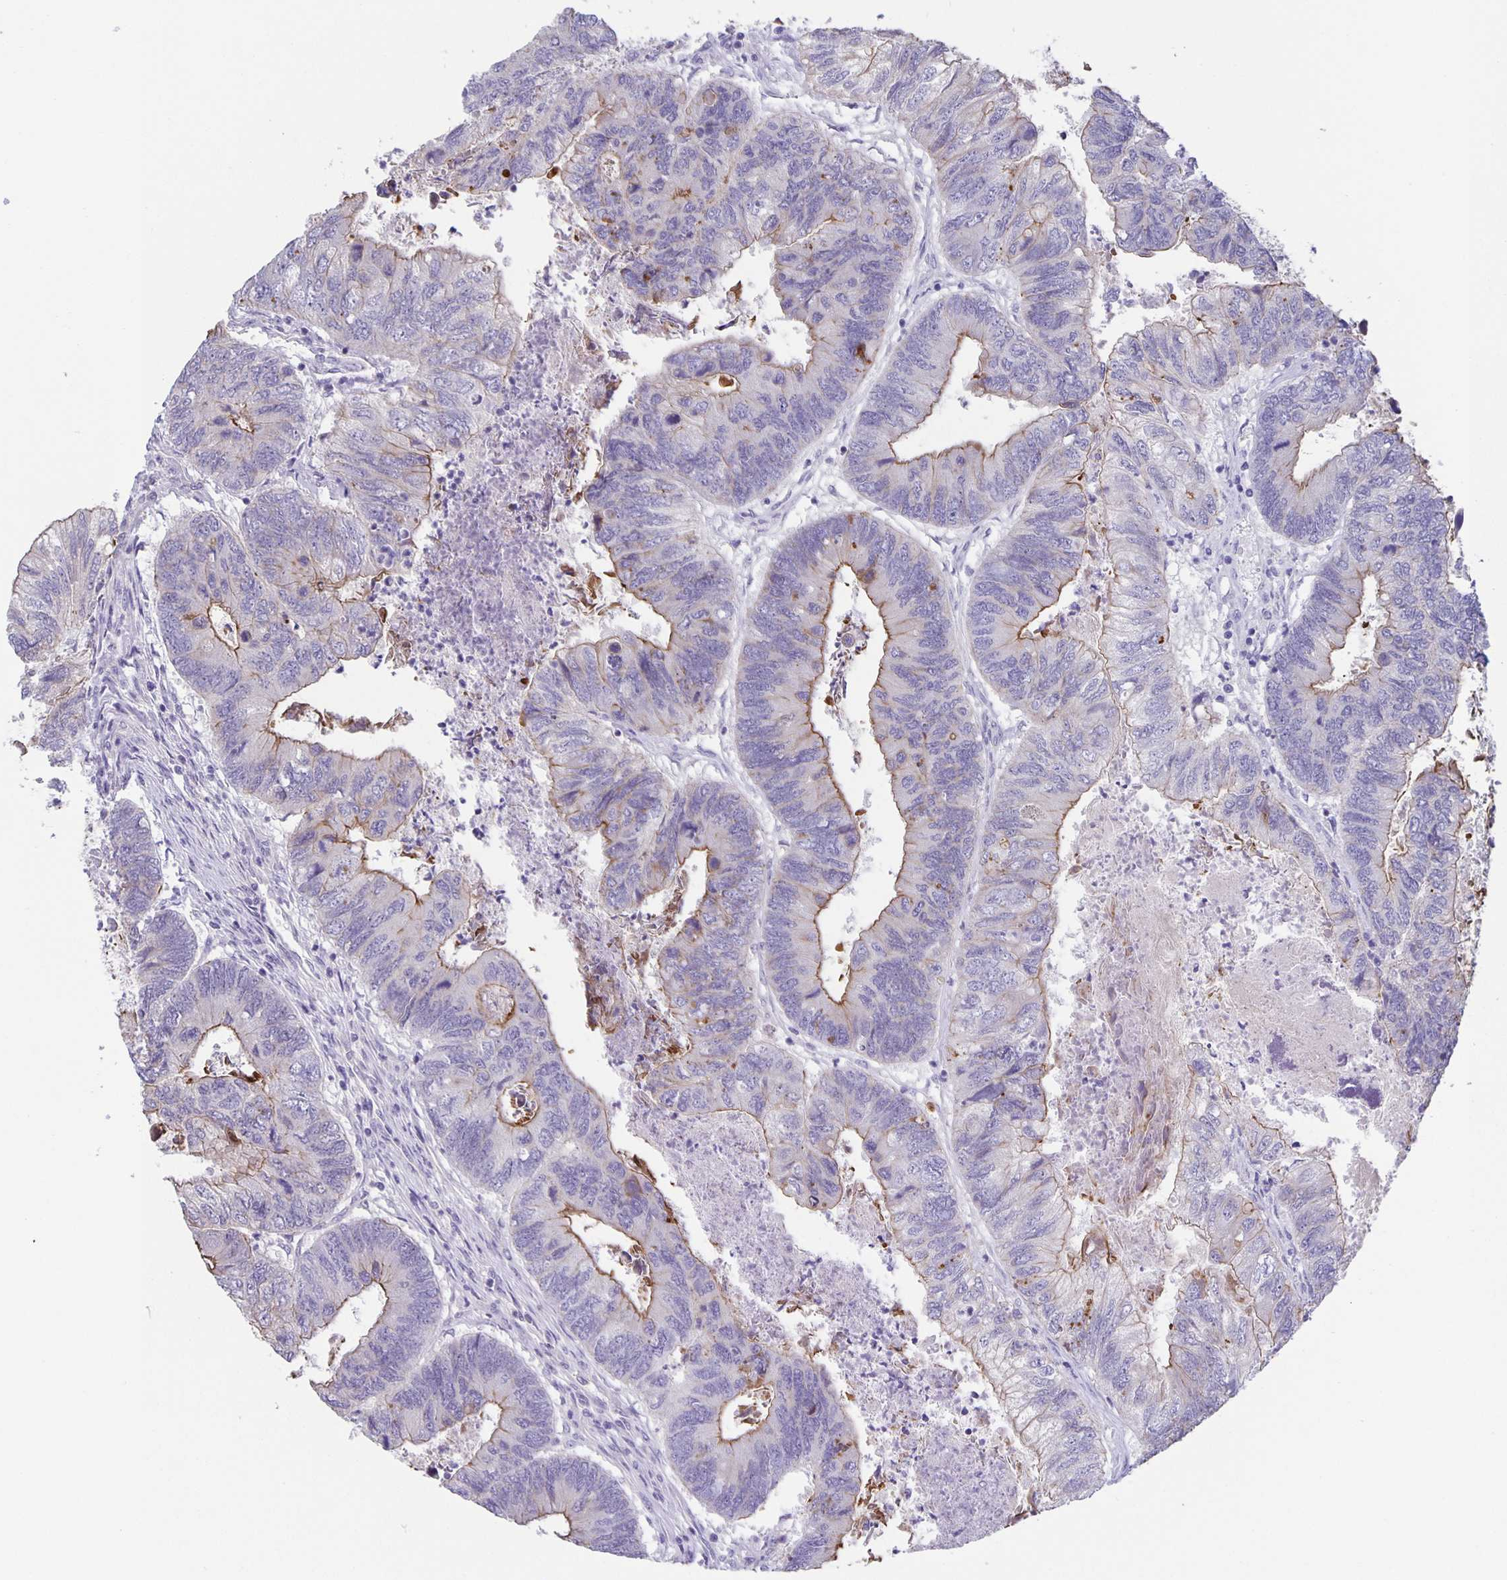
{"staining": {"intensity": "moderate", "quantity": "<25%", "location": "cytoplasmic/membranous"}, "tissue": "colorectal cancer", "cell_type": "Tumor cells", "image_type": "cancer", "snomed": [{"axis": "morphology", "description": "Adenocarcinoma, NOS"}, {"axis": "topography", "description": "Colon"}], "caption": "Tumor cells display low levels of moderate cytoplasmic/membranous expression in approximately <25% of cells in colorectal adenocarcinoma. Ihc stains the protein in brown and the nuclei are stained blue.", "gene": "PTPN3", "patient": {"sex": "female", "age": 67}}